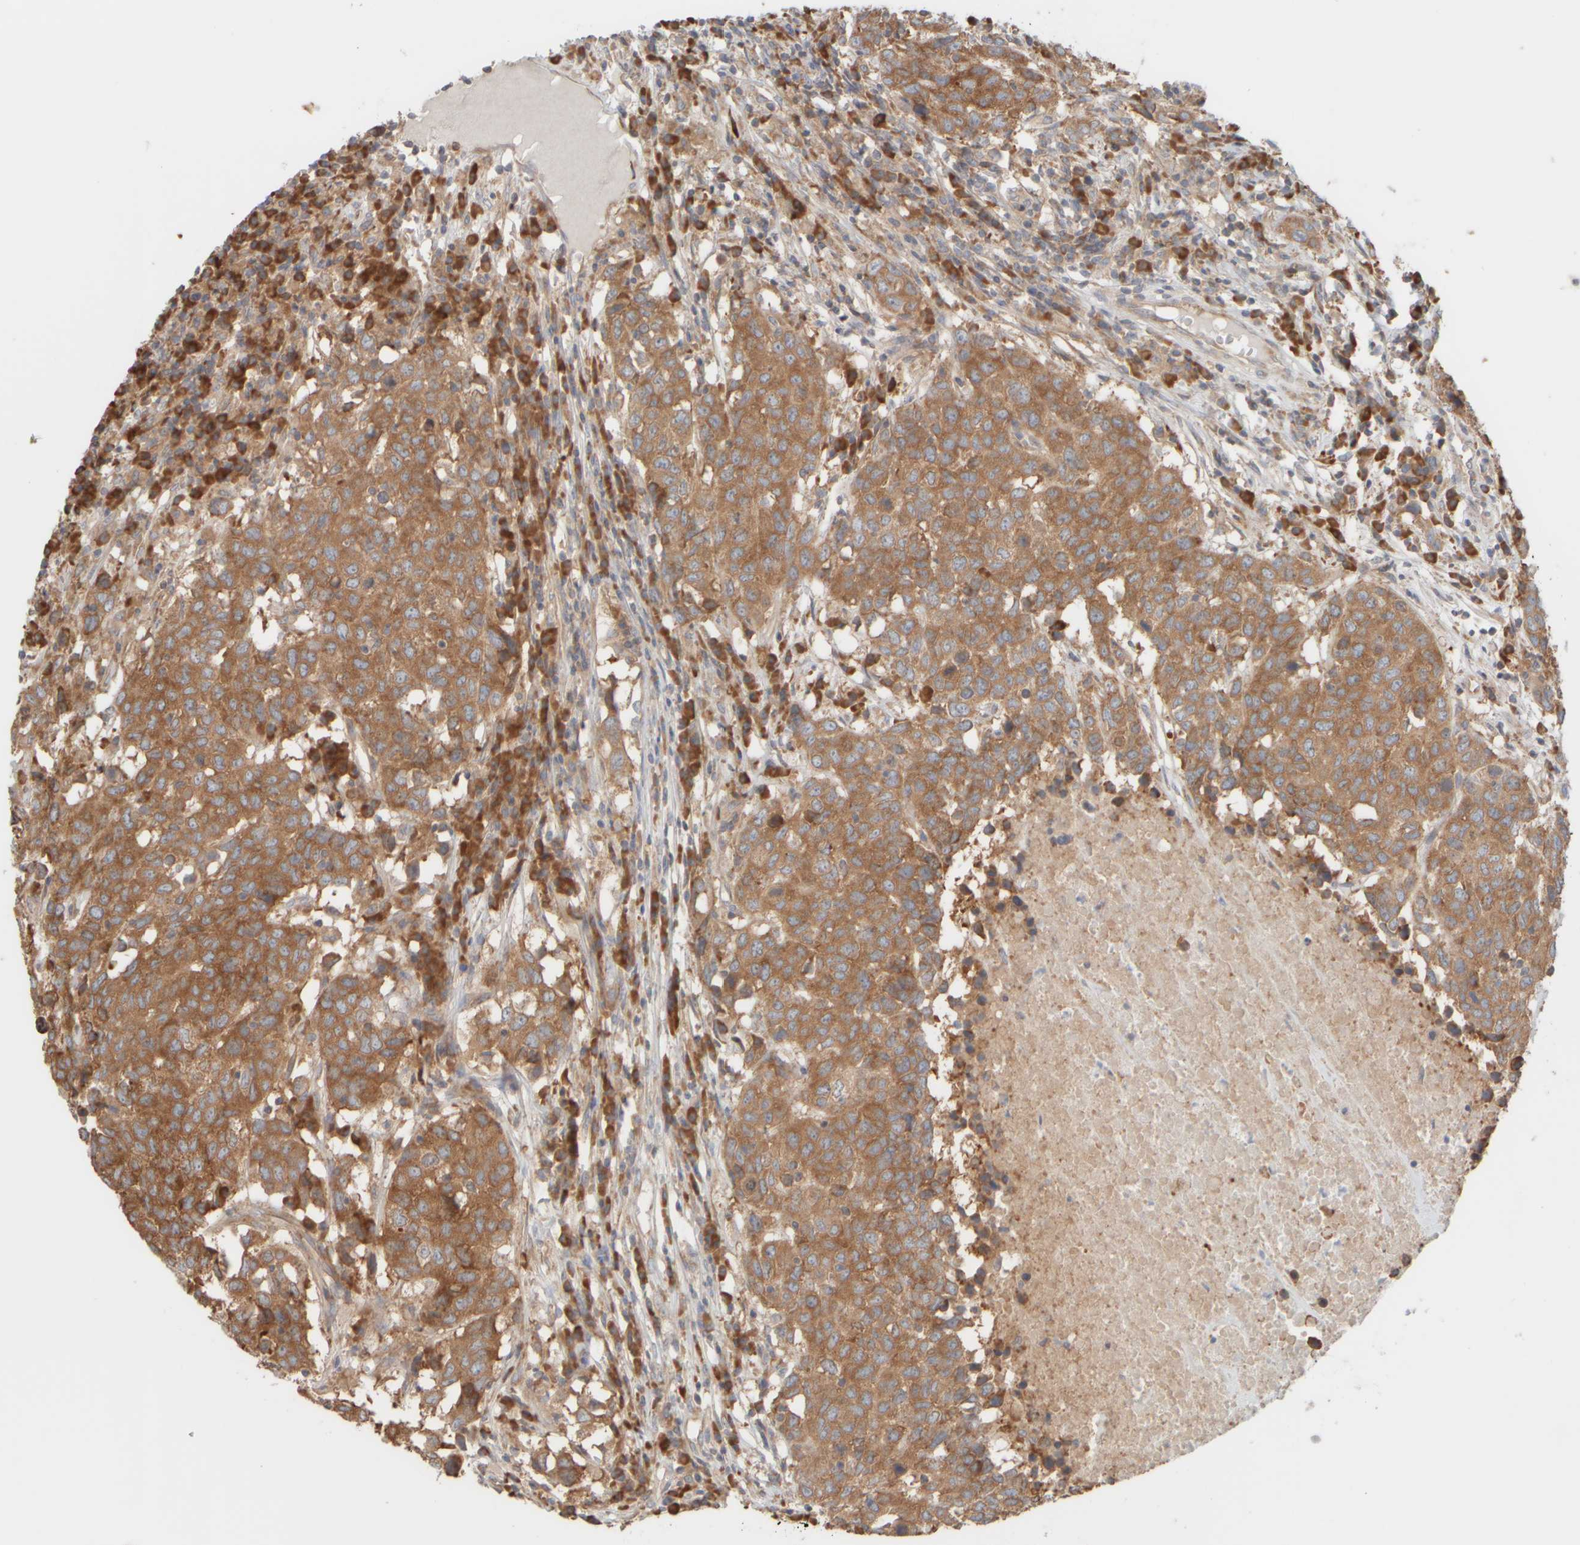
{"staining": {"intensity": "moderate", "quantity": ">75%", "location": "cytoplasmic/membranous"}, "tissue": "head and neck cancer", "cell_type": "Tumor cells", "image_type": "cancer", "snomed": [{"axis": "morphology", "description": "Squamous cell carcinoma, NOS"}, {"axis": "topography", "description": "Head-Neck"}], "caption": "Brown immunohistochemical staining in human head and neck cancer (squamous cell carcinoma) exhibits moderate cytoplasmic/membranous expression in approximately >75% of tumor cells.", "gene": "EIF2B3", "patient": {"sex": "male", "age": 66}}